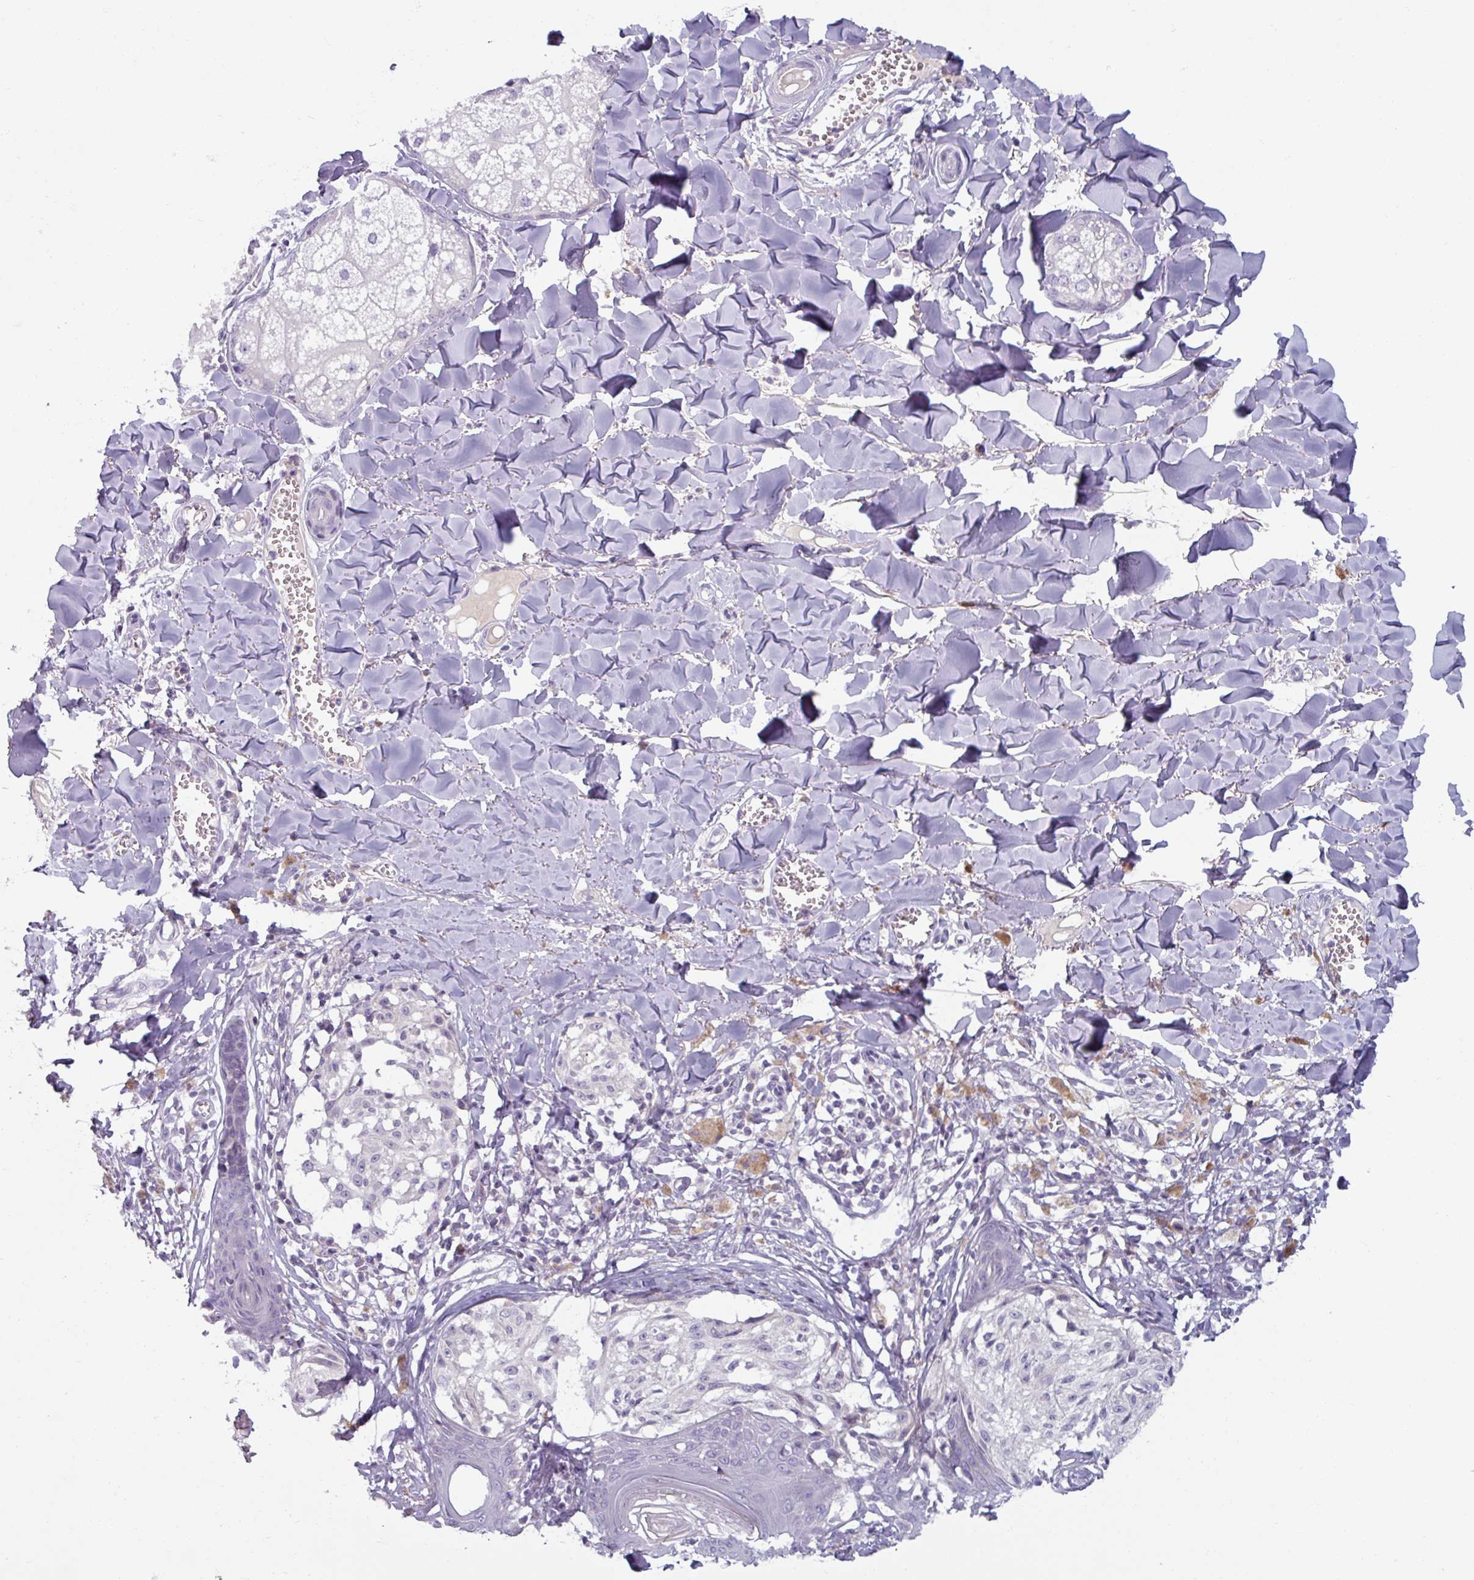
{"staining": {"intensity": "negative", "quantity": "none", "location": "none"}, "tissue": "melanoma", "cell_type": "Tumor cells", "image_type": "cancer", "snomed": [{"axis": "morphology", "description": "Malignant melanoma, NOS"}, {"axis": "topography", "description": "Skin"}], "caption": "Malignant melanoma stained for a protein using immunohistochemistry (IHC) exhibits no positivity tumor cells.", "gene": "SMIM11", "patient": {"sex": "female", "age": 43}}